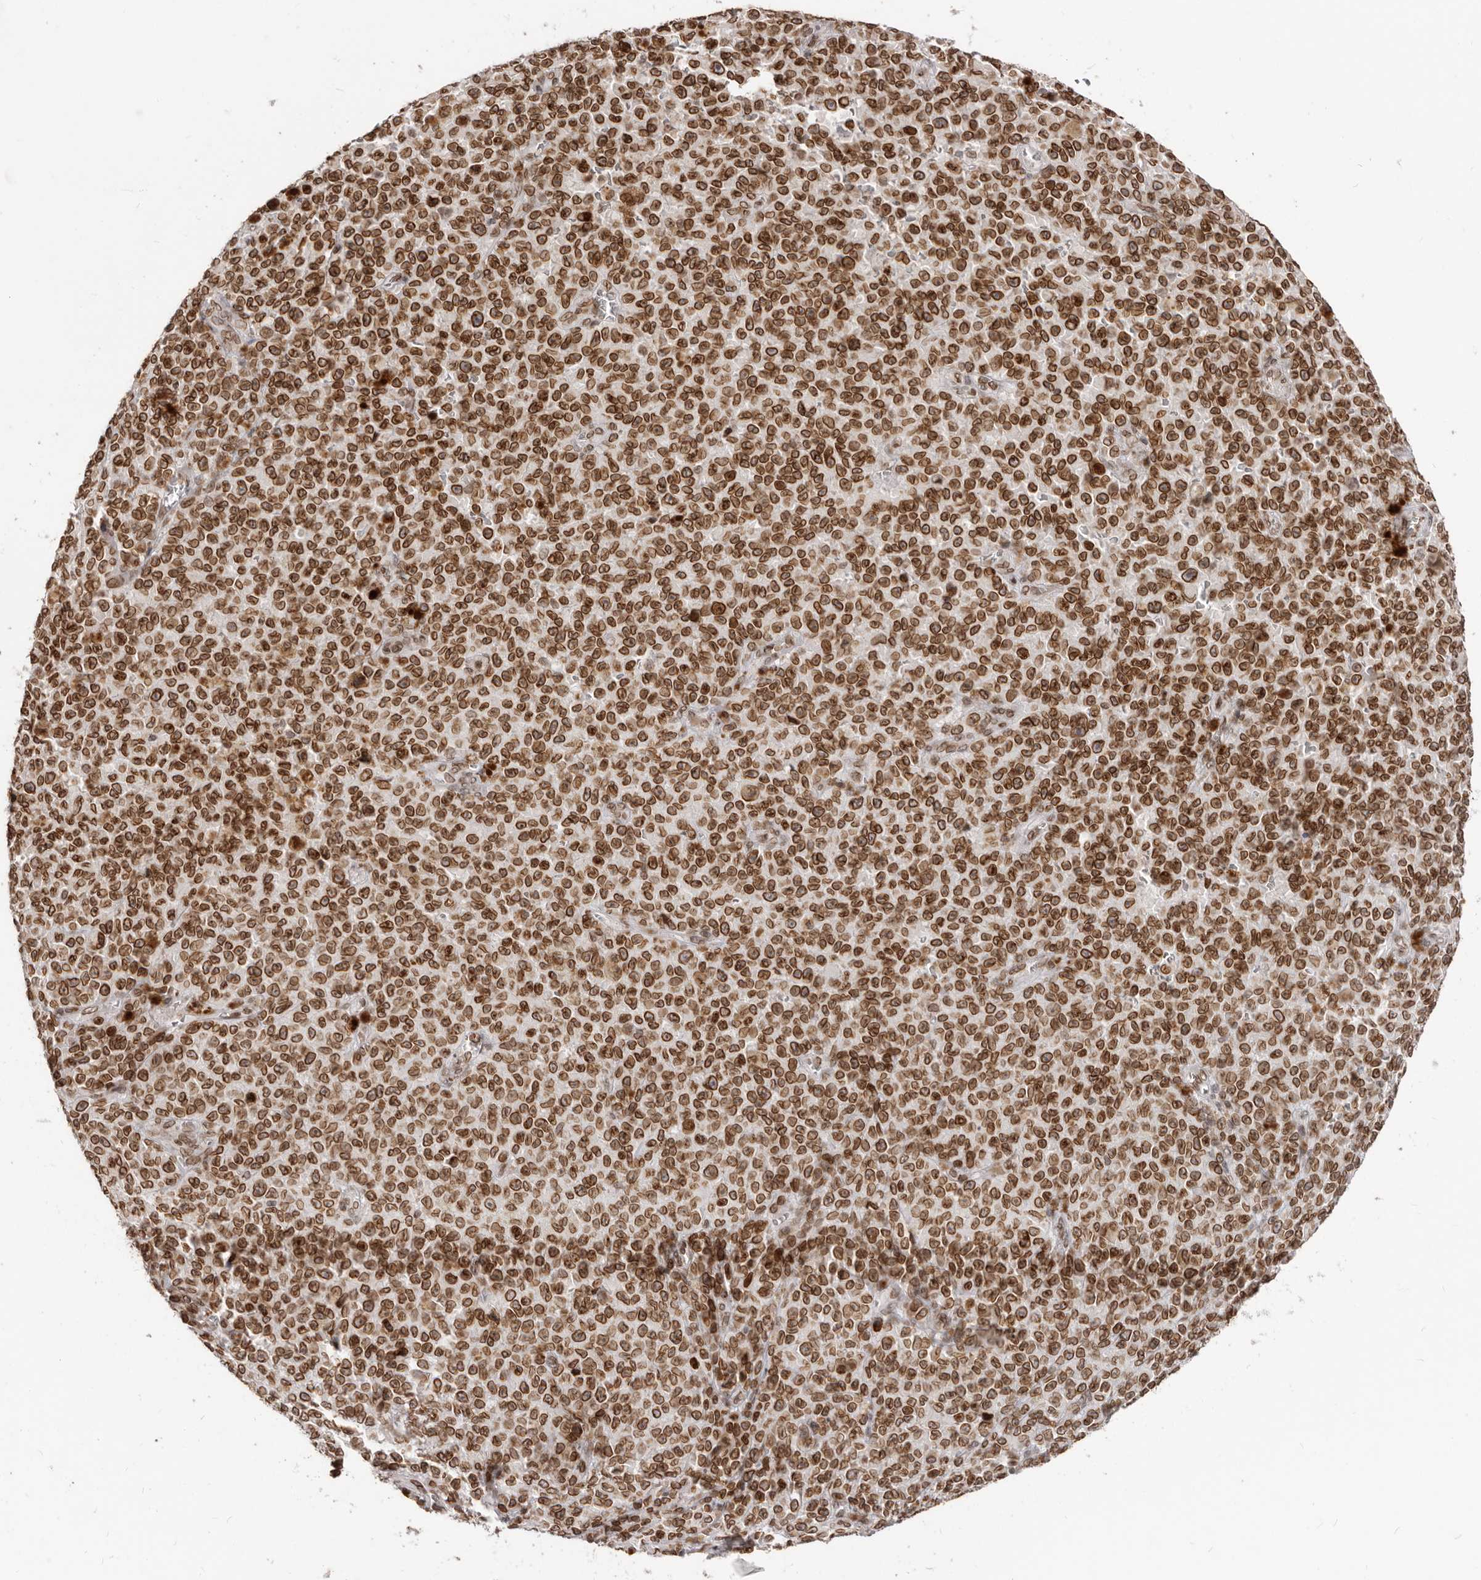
{"staining": {"intensity": "strong", "quantity": ">75%", "location": "cytoplasmic/membranous,nuclear"}, "tissue": "melanoma", "cell_type": "Tumor cells", "image_type": "cancer", "snomed": [{"axis": "morphology", "description": "Malignant melanoma, NOS"}, {"axis": "topography", "description": "Skin"}], "caption": "Melanoma was stained to show a protein in brown. There is high levels of strong cytoplasmic/membranous and nuclear positivity in about >75% of tumor cells.", "gene": "NUP153", "patient": {"sex": "female", "age": 82}}